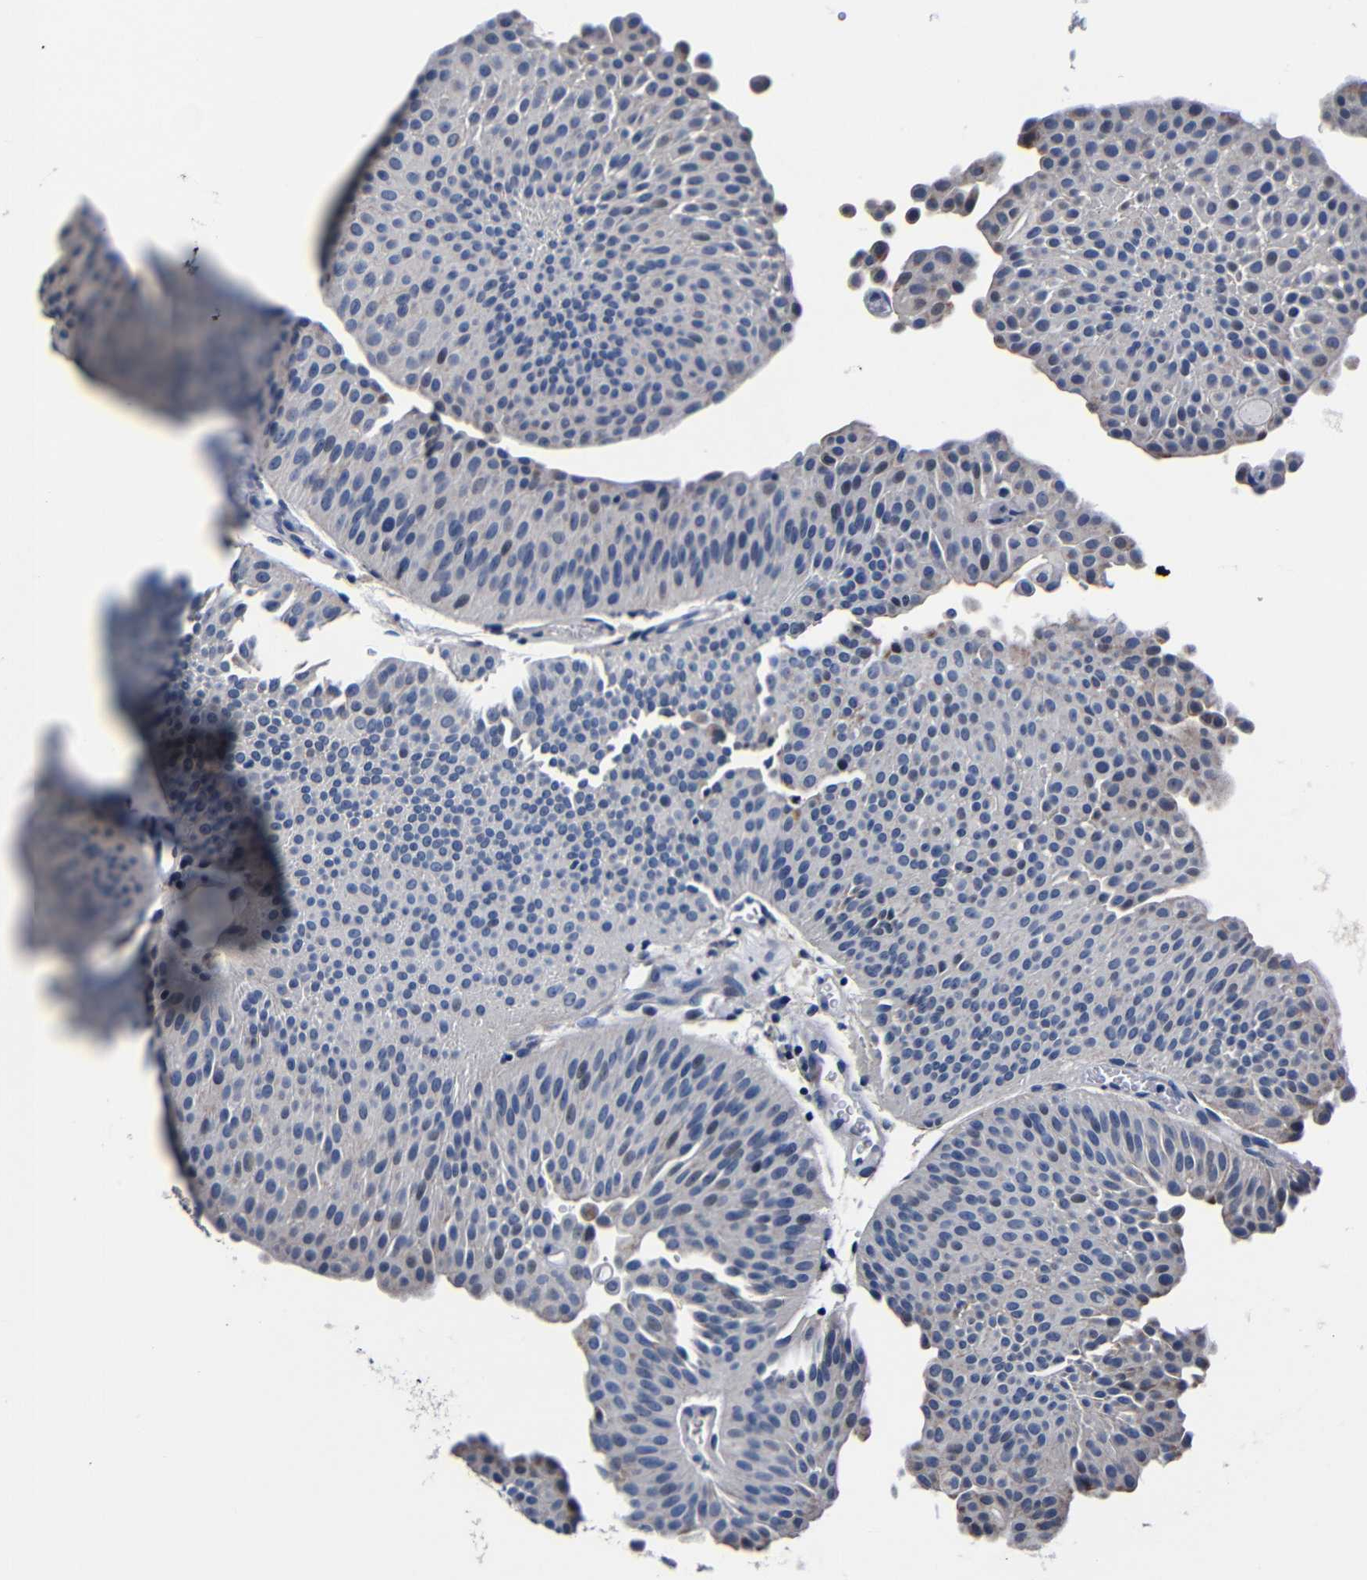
{"staining": {"intensity": "negative", "quantity": "none", "location": "none"}, "tissue": "urothelial cancer", "cell_type": "Tumor cells", "image_type": "cancer", "snomed": [{"axis": "morphology", "description": "Urothelial carcinoma, Low grade"}, {"axis": "topography", "description": "Urinary bladder"}], "caption": "An IHC photomicrograph of urothelial carcinoma (low-grade) is shown. There is no staining in tumor cells of urothelial carcinoma (low-grade).", "gene": "DEPP1", "patient": {"sex": "female", "age": 60}}